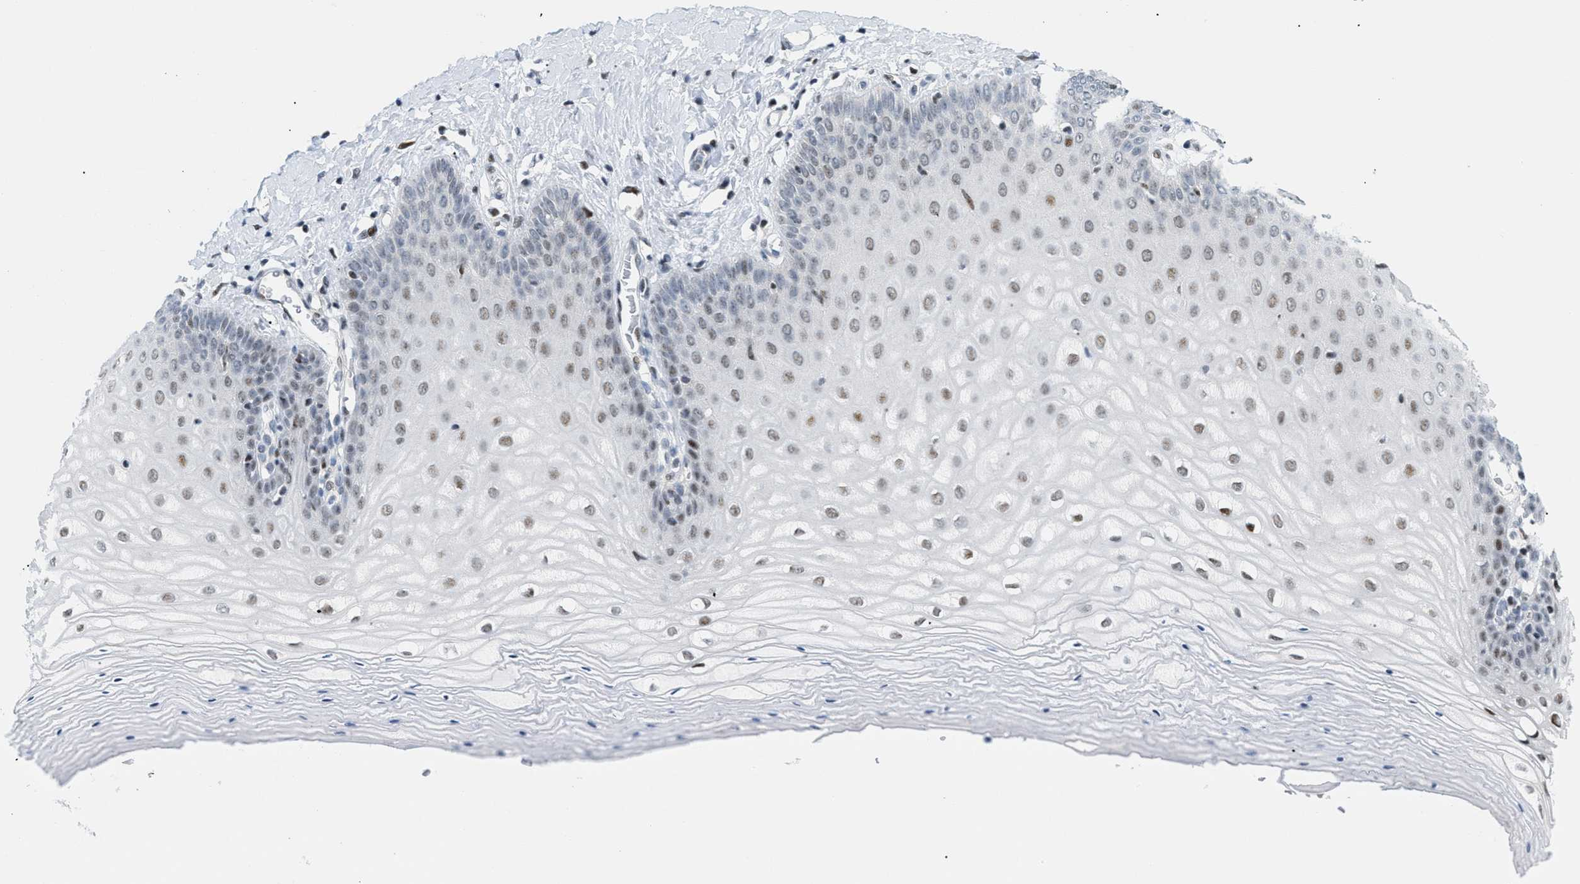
{"staining": {"intensity": "moderate", "quantity": "25%-75%", "location": "nuclear"}, "tissue": "cervix", "cell_type": "Squamous epithelial cells", "image_type": "normal", "snomed": [{"axis": "morphology", "description": "Normal tissue, NOS"}, {"axis": "topography", "description": "Cervix"}], "caption": "A brown stain labels moderate nuclear staining of a protein in squamous epithelial cells of benign cervix.", "gene": "MED1", "patient": {"sex": "female", "age": 55}}